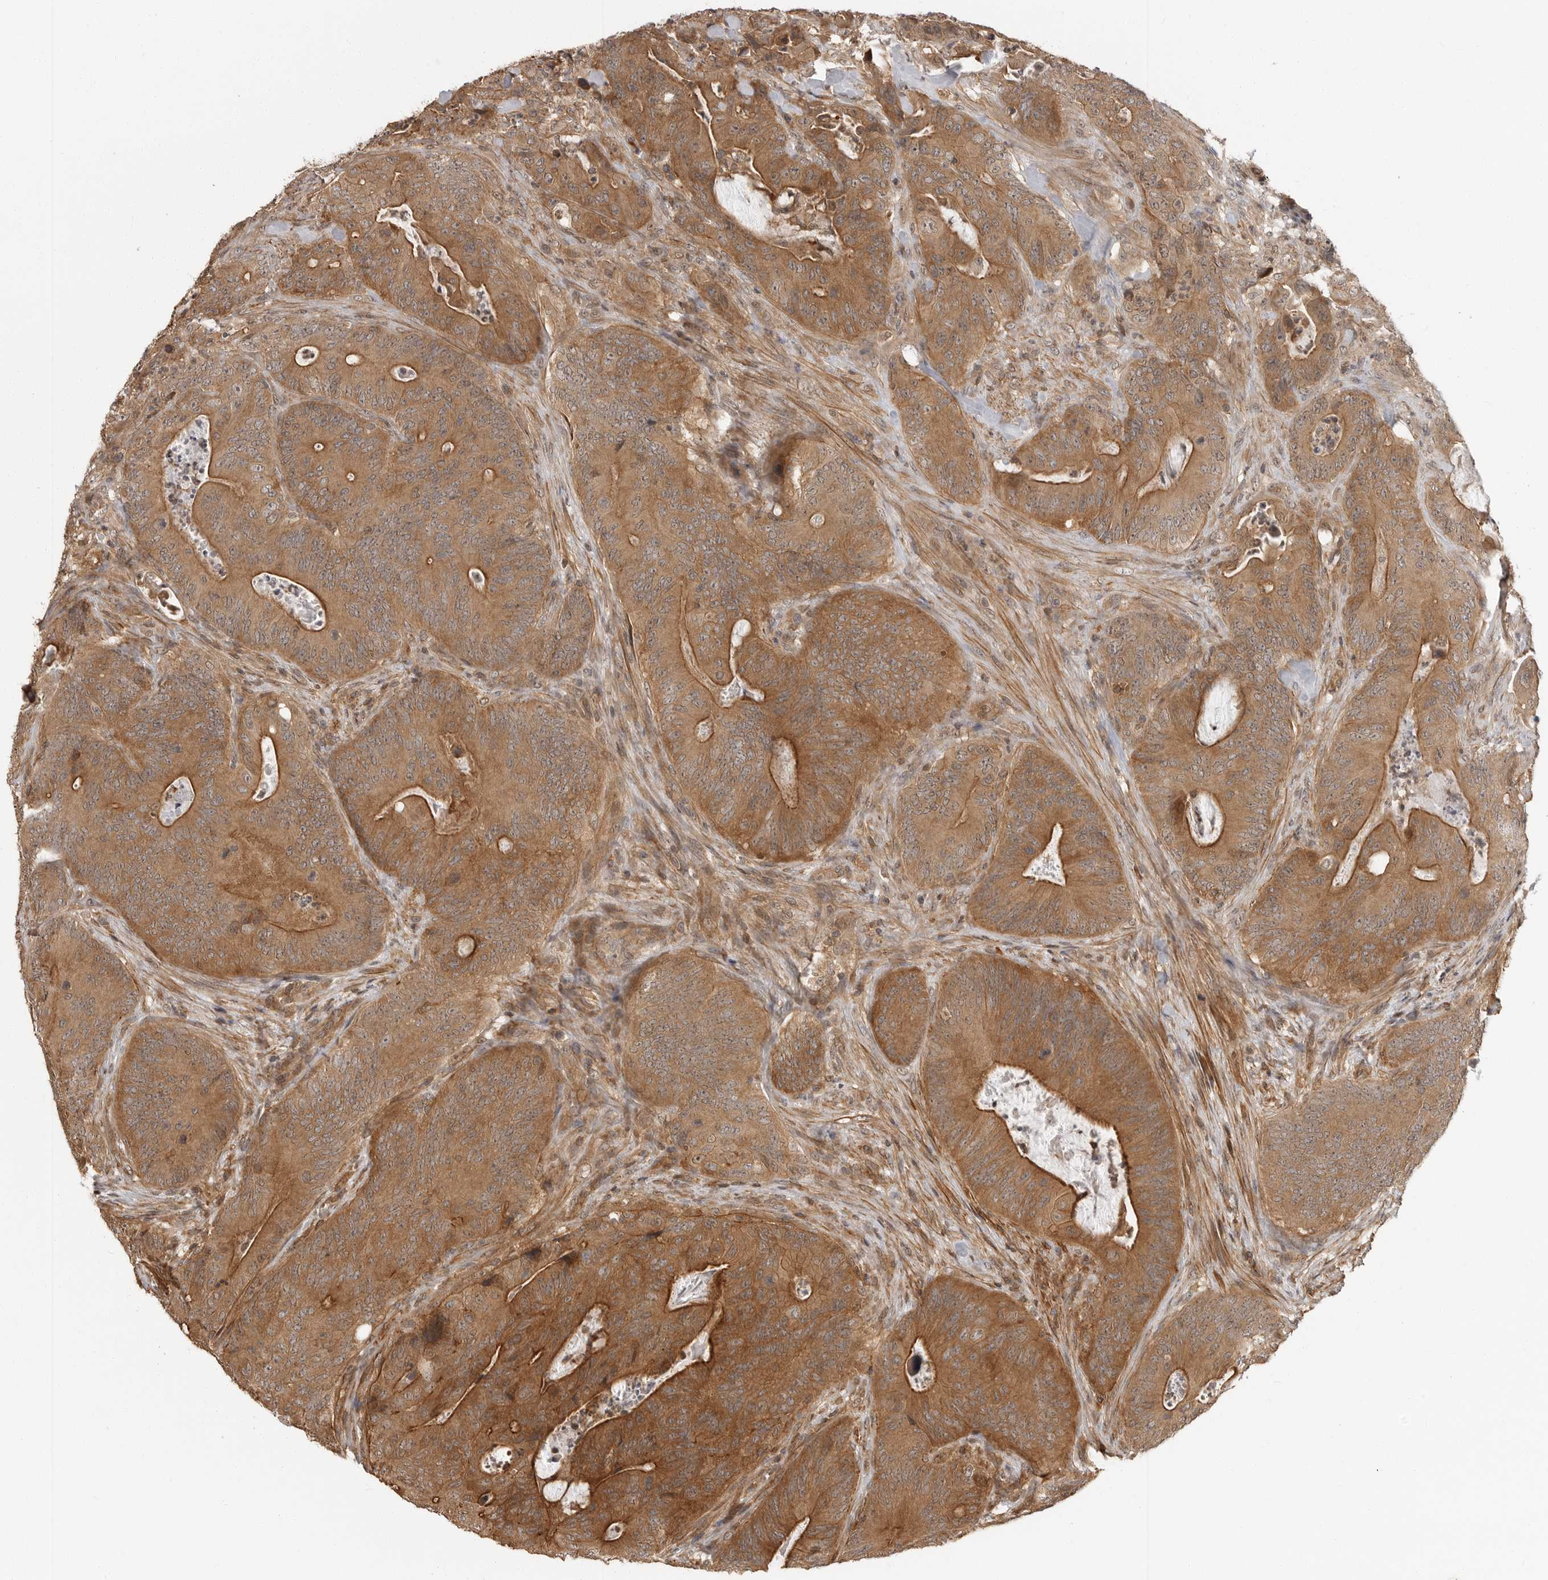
{"staining": {"intensity": "moderate", "quantity": ">75%", "location": "cytoplasmic/membranous"}, "tissue": "colorectal cancer", "cell_type": "Tumor cells", "image_type": "cancer", "snomed": [{"axis": "morphology", "description": "Normal tissue, NOS"}, {"axis": "topography", "description": "Colon"}], "caption": "Immunohistochemical staining of human colorectal cancer exhibits moderate cytoplasmic/membranous protein positivity in approximately >75% of tumor cells. The staining is performed using DAB (3,3'-diaminobenzidine) brown chromogen to label protein expression. The nuclei are counter-stained blue using hematoxylin.", "gene": "ERN1", "patient": {"sex": "female", "age": 82}}